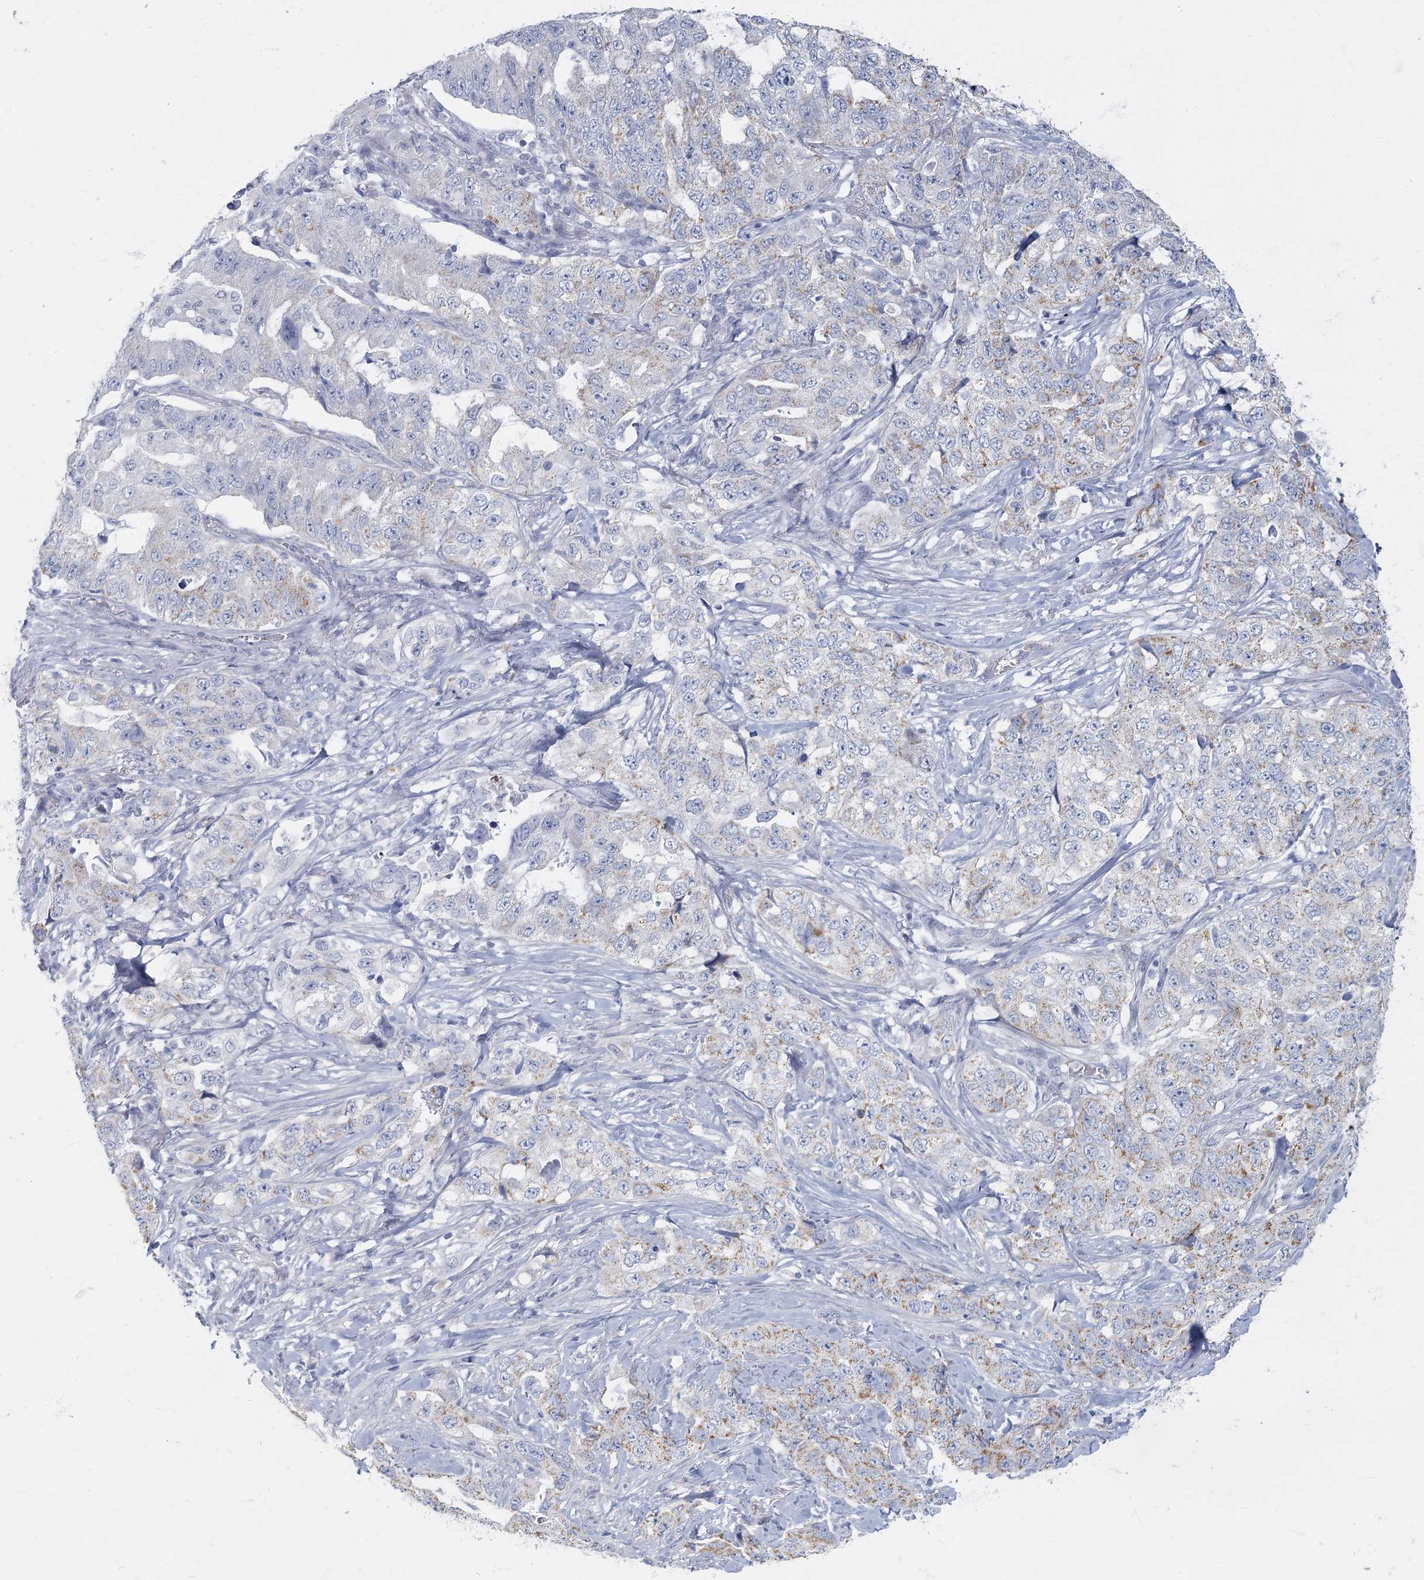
{"staining": {"intensity": "weak", "quantity": "<25%", "location": "cytoplasmic/membranous"}, "tissue": "lung cancer", "cell_type": "Tumor cells", "image_type": "cancer", "snomed": [{"axis": "morphology", "description": "Adenocarcinoma, NOS"}, {"axis": "topography", "description": "Lung"}], "caption": "An image of human lung cancer is negative for staining in tumor cells. (DAB (3,3'-diaminobenzidine) IHC with hematoxylin counter stain).", "gene": "FAM110C", "patient": {"sex": "female", "age": 51}}